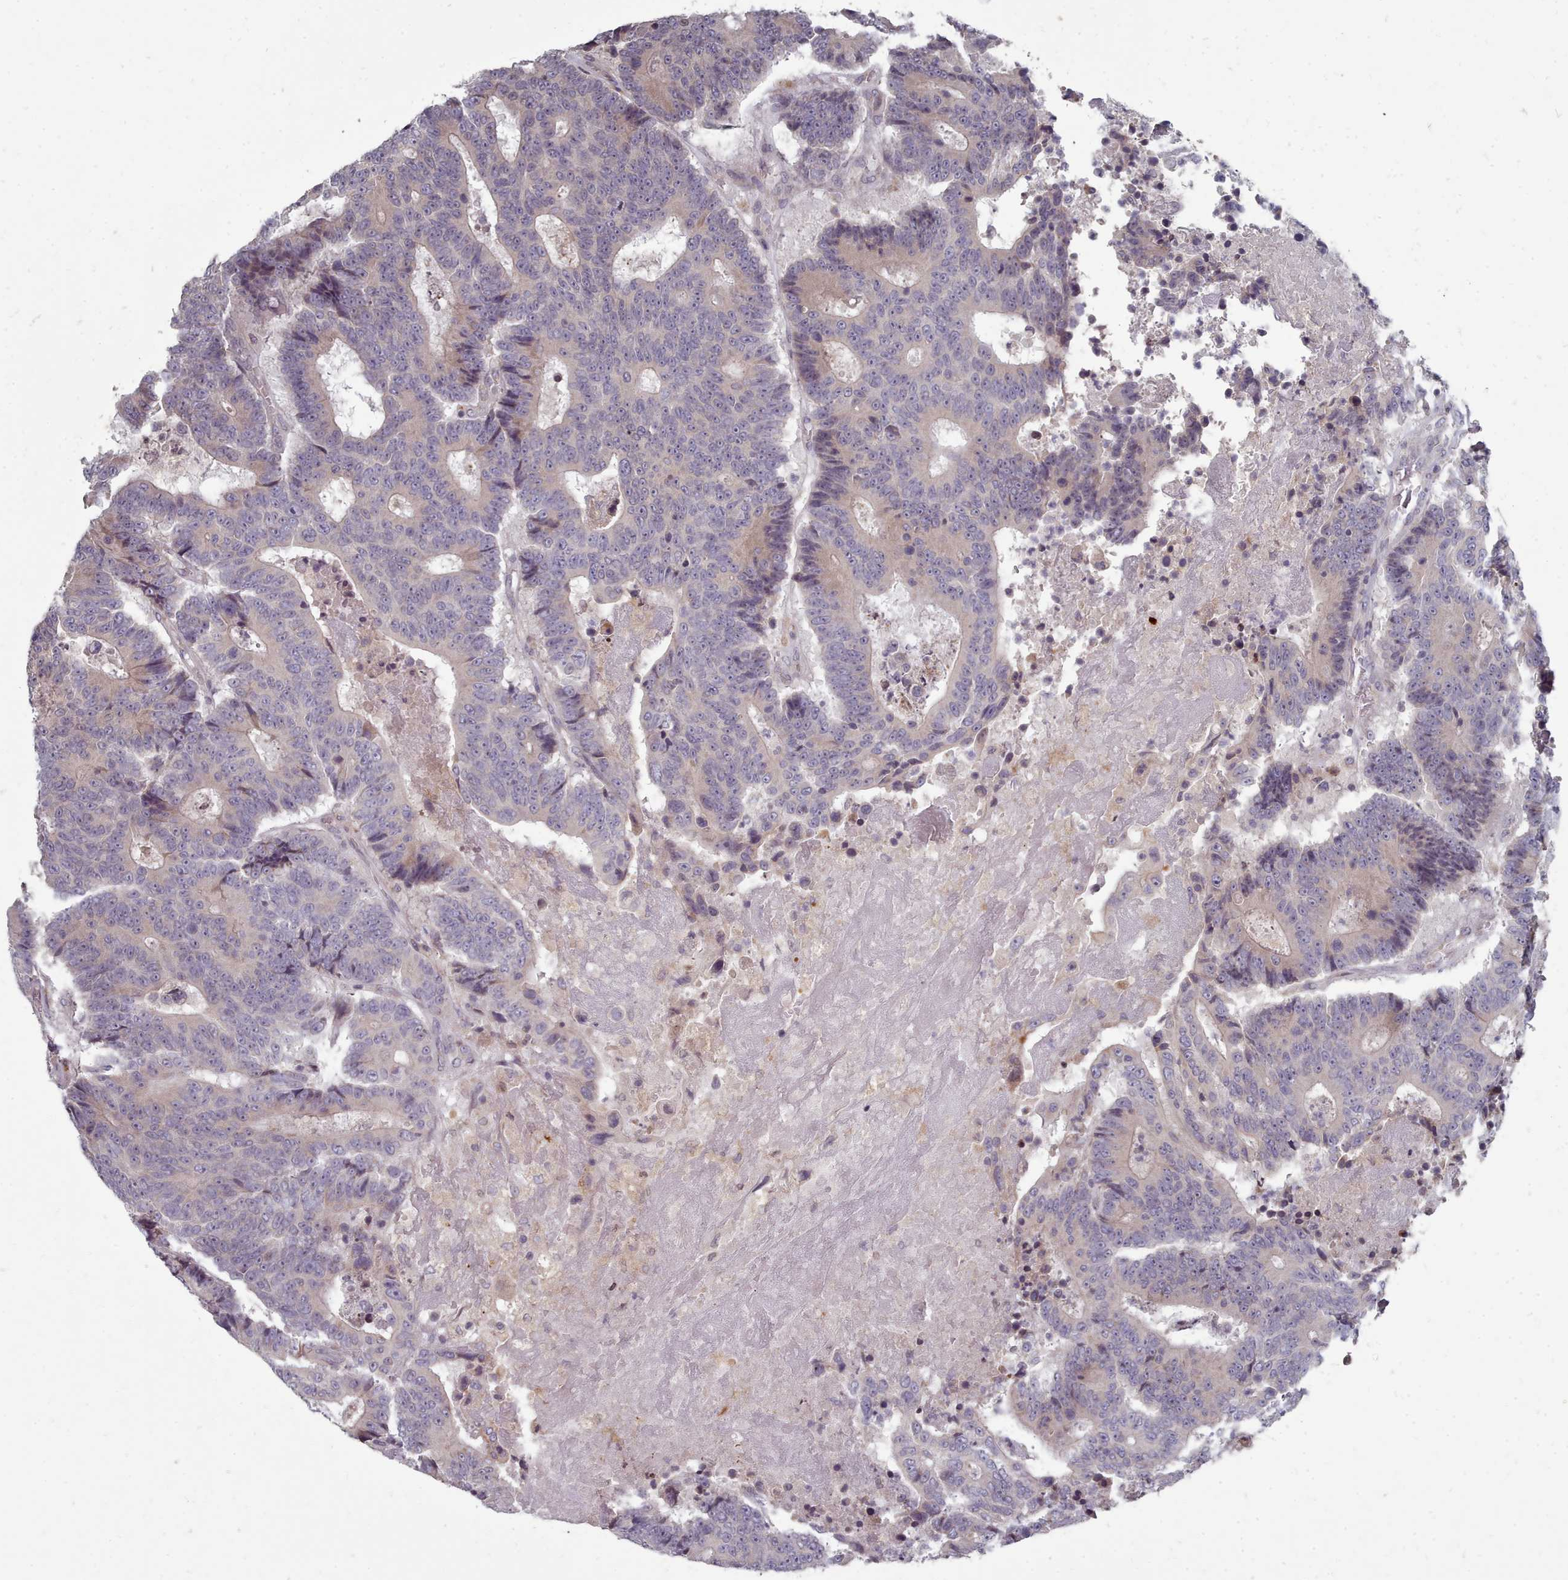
{"staining": {"intensity": "weak", "quantity": "<25%", "location": "cytoplasmic/membranous"}, "tissue": "colorectal cancer", "cell_type": "Tumor cells", "image_type": "cancer", "snomed": [{"axis": "morphology", "description": "Adenocarcinoma, NOS"}, {"axis": "topography", "description": "Colon"}], "caption": "Immunohistochemistry photomicrograph of neoplastic tissue: adenocarcinoma (colorectal) stained with DAB reveals no significant protein staining in tumor cells. (Brightfield microscopy of DAB (3,3'-diaminobenzidine) immunohistochemistry at high magnification).", "gene": "ACKR3", "patient": {"sex": "male", "age": 83}}